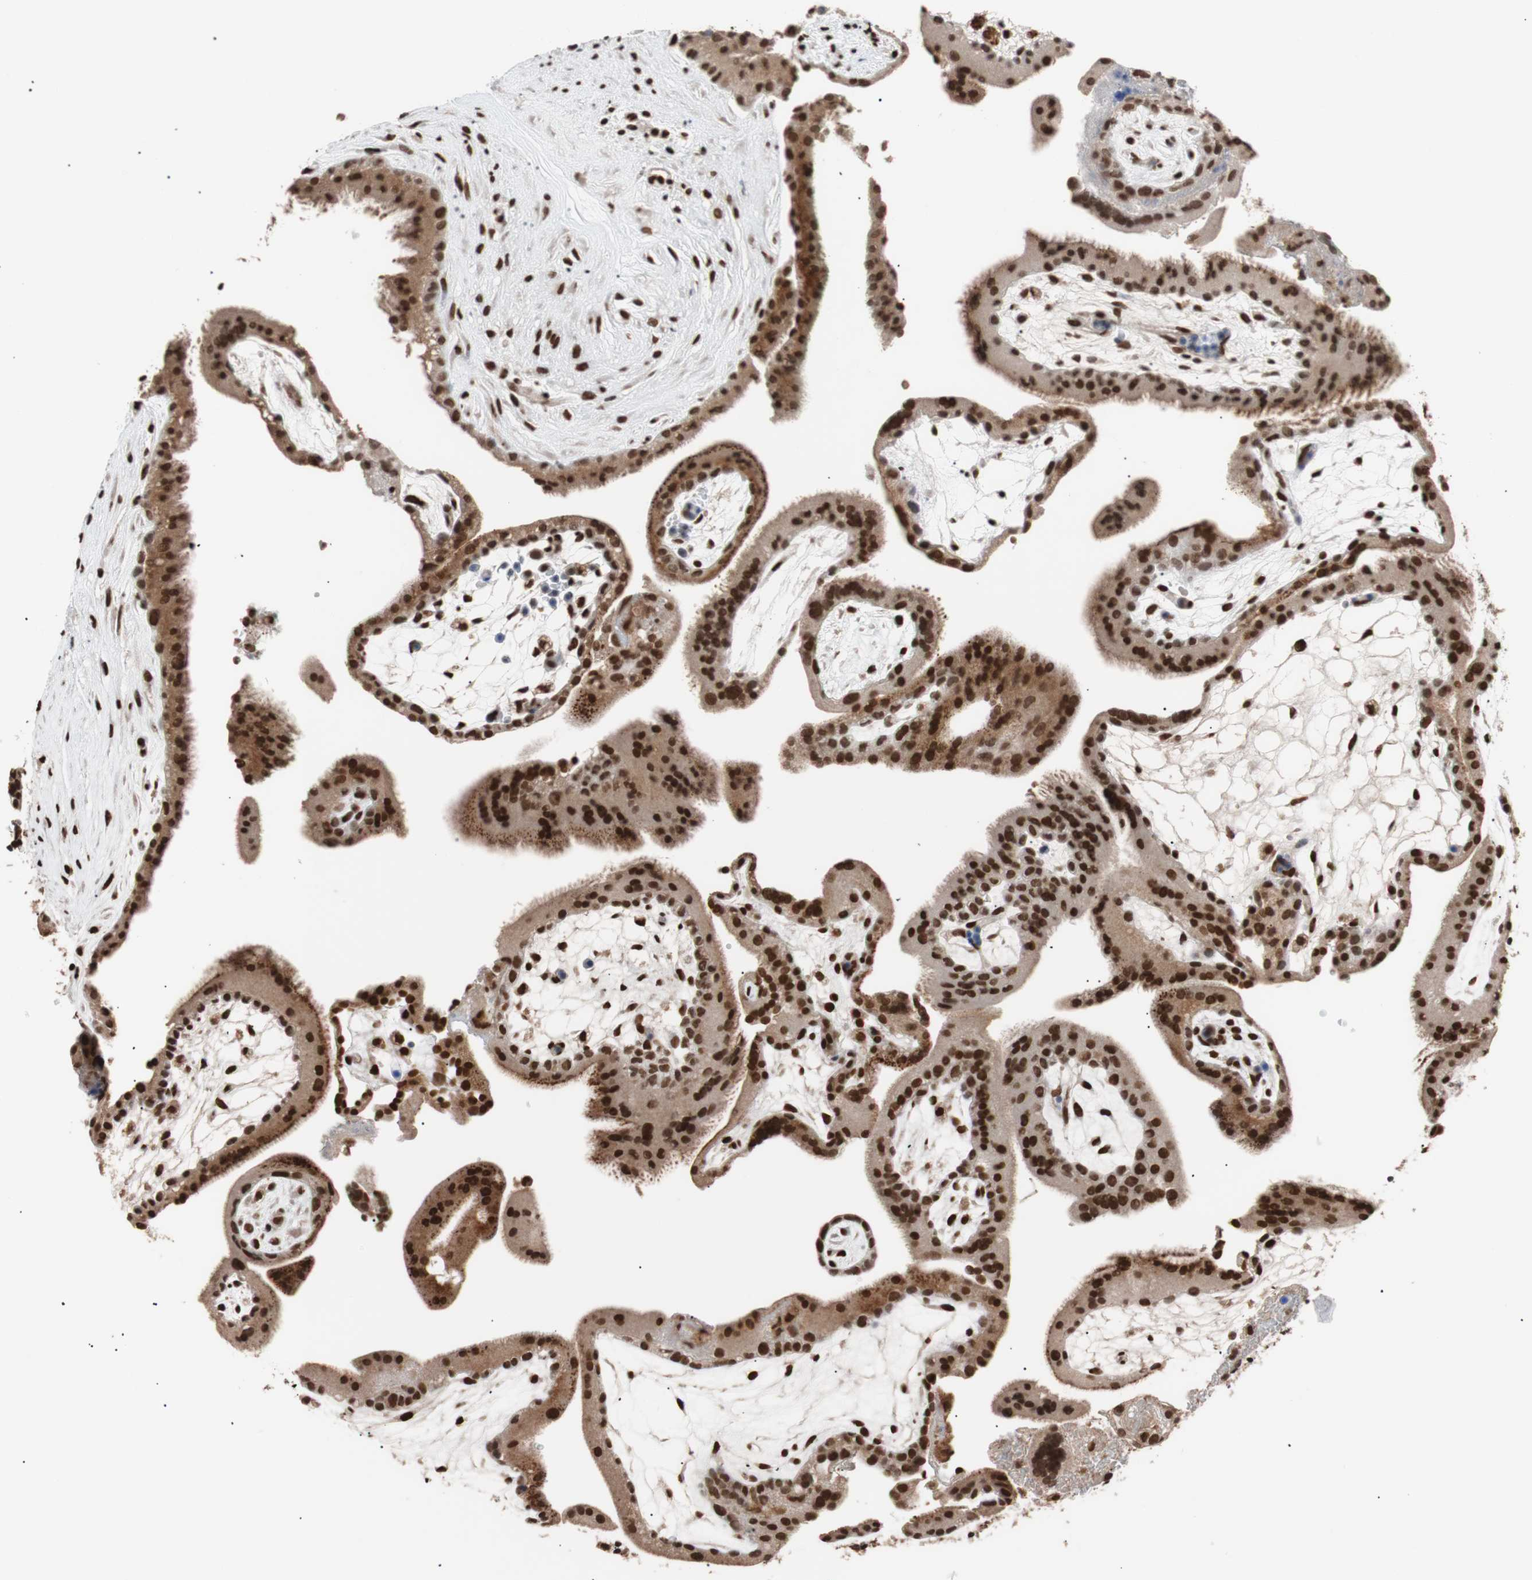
{"staining": {"intensity": "strong", "quantity": ">75%", "location": "nuclear"}, "tissue": "placenta", "cell_type": "Decidual cells", "image_type": "normal", "snomed": [{"axis": "morphology", "description": "Normal tissue, NOS"}, {"axis": "topography", "description": "Placenta"}], "caption": "An IHC micrograph of benign tissue is shown. Protein staining in brown highlights strong nuclear positivity in placenta within decidual cells. (Brightfield microscopy of DAB IHC at high magnification).", "gene": "CHAMP1", "patient": {"sex": "female", "age": 19}}